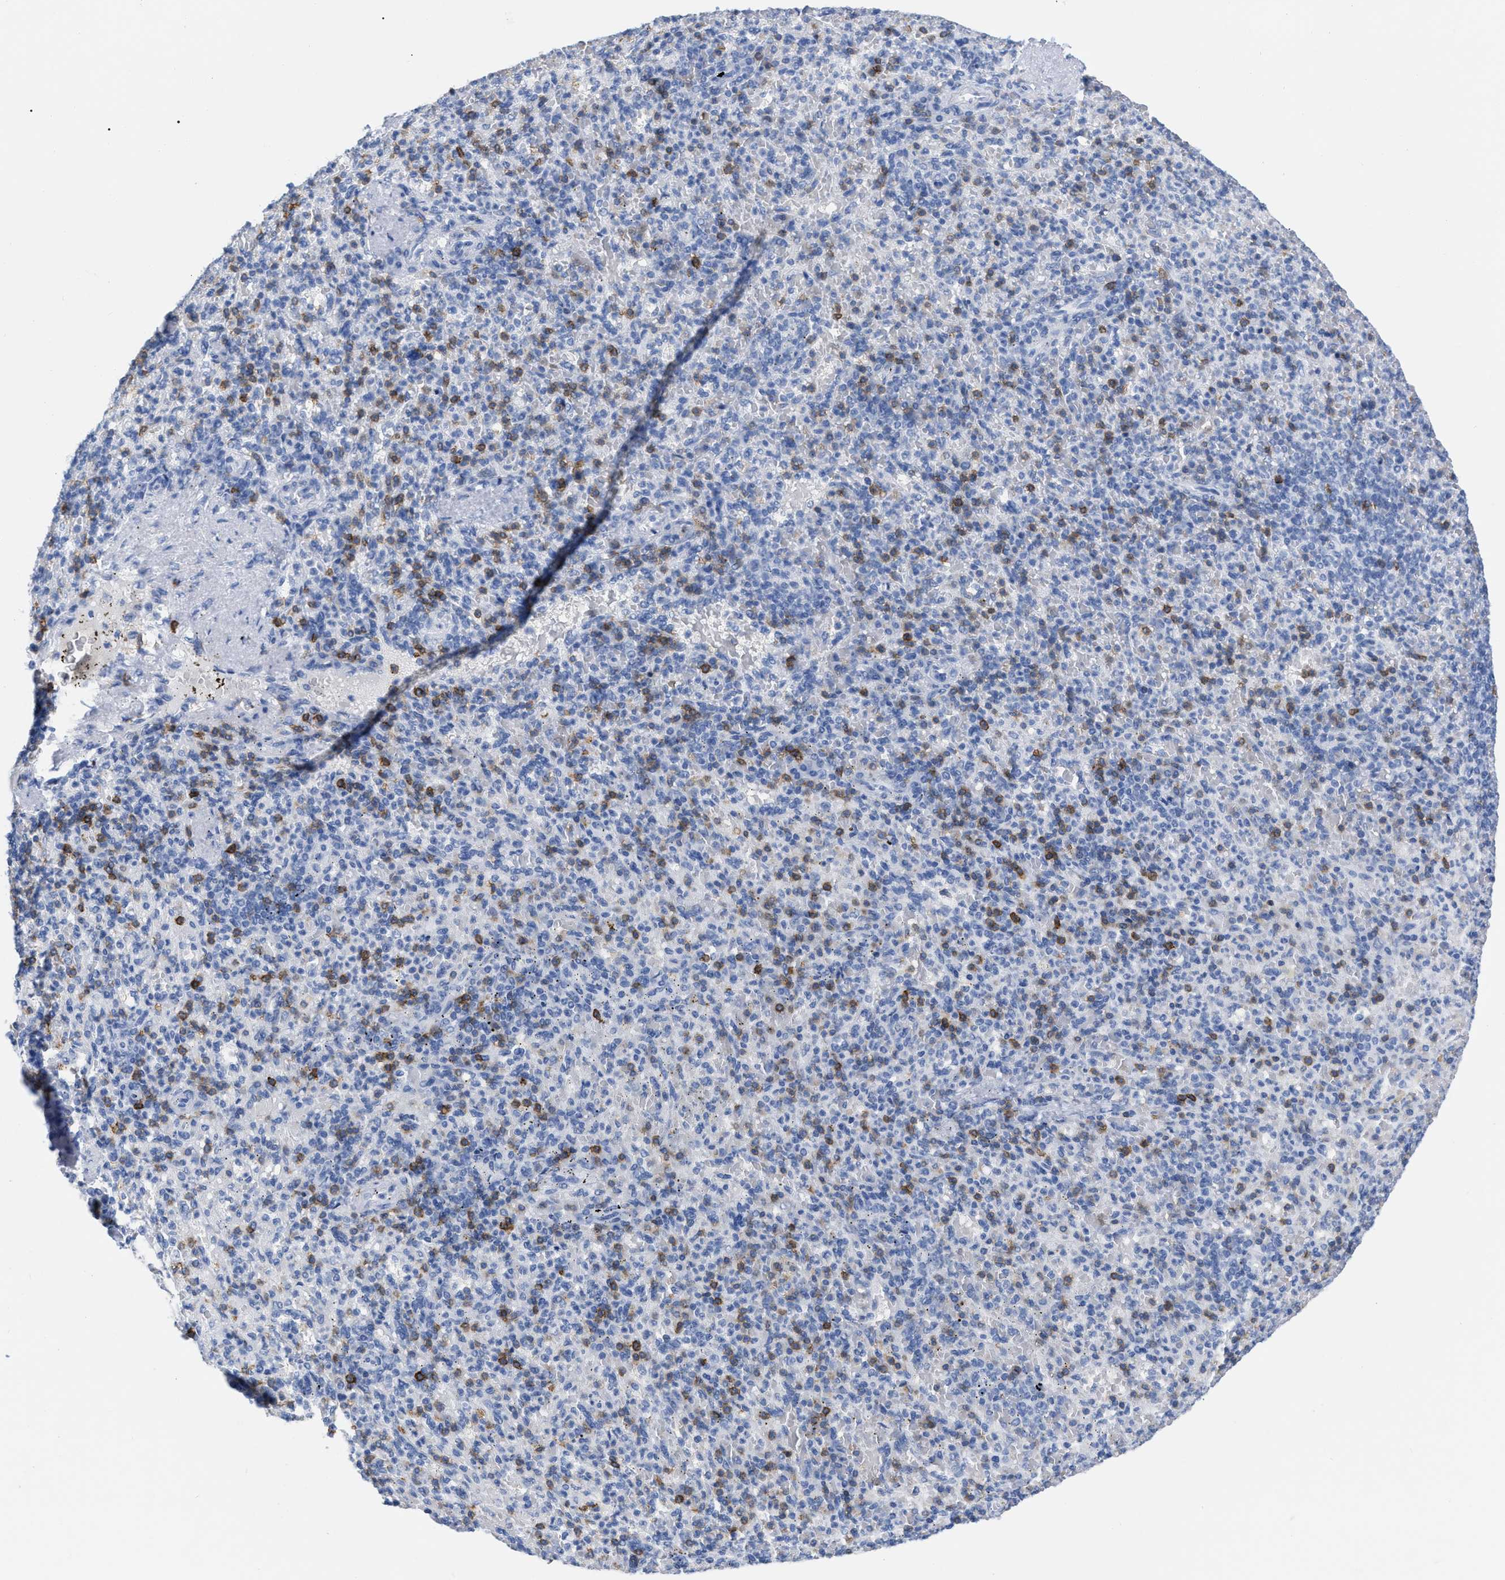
{"staining": {"intensity": "strong", "quantity": "<25%", "location": "cytoplasmic/membranous"}, "tissue": "spleen", "cell_type": "Cells in red pulp", "image_type": "normal", "snomed": [{"axis": "morphology", "description": "Normal tissue, NOS"}, {"axis": "topography", "description": "Spleen"}], "caption": "A brown stain shows strong cytoplasmic/membranous expression of a protein in cells in red pulp of benign human spleen.", "gene": "CD5", "patient": {"sex": "female", "age": 74}}